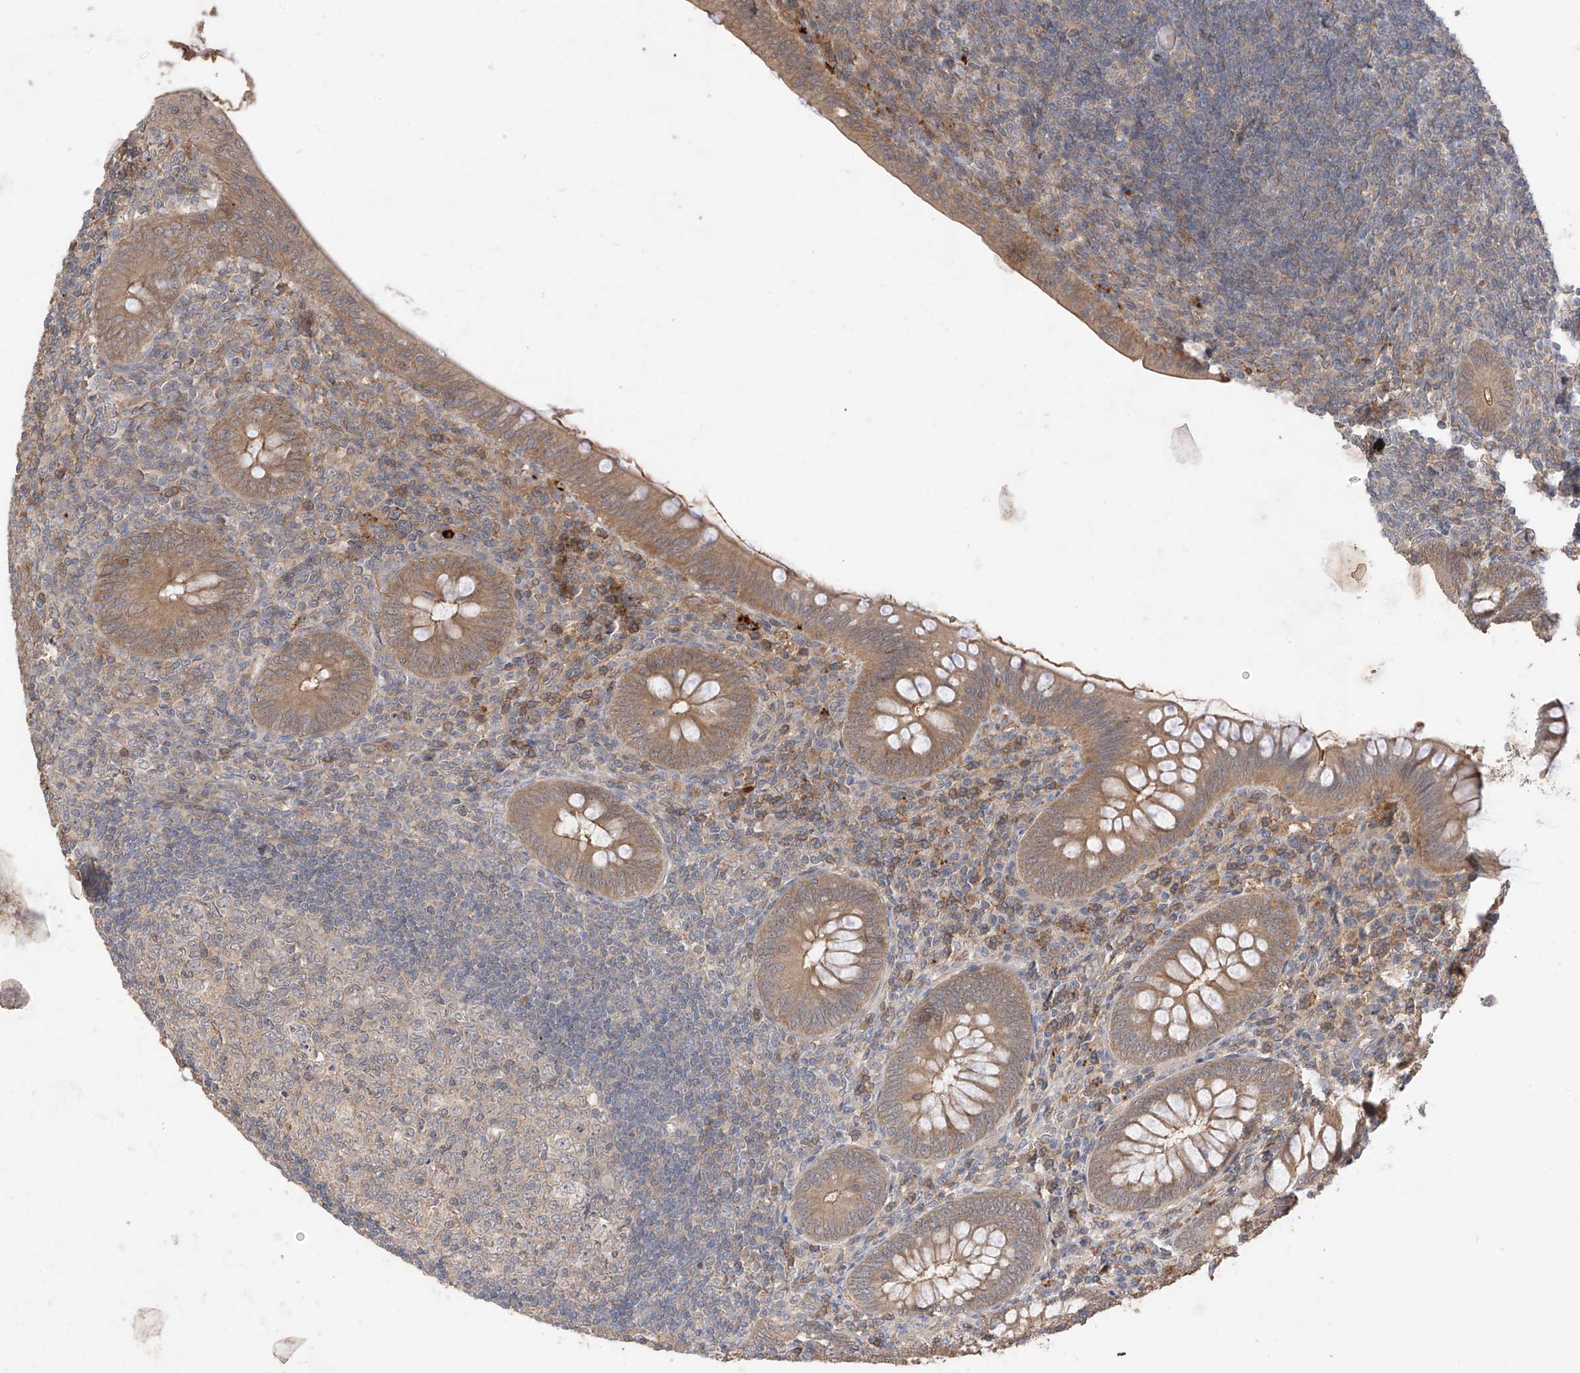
{"staining": {"intensity": "moderate", "quantity": ">75%", "location": "cytoplasmic/membranous"}, "tissue": "appendix", "cell_type": "Glandular cells", "image_type": "normal", "snomed": [{"axis": "morphology", "description": "Normal tissue, NOS"}, {"axis": "topography", "description": "Appendix"}], "caption": "IHC (DAB) staining of normal appendix exhibits moderate cytoplasmic/membranous protein expression in about >75% of glandular cells. (Stains: DAB (3,3'-diaminobenzidine) in brown, nuclei in blue, Microscopy: brightfield microscopy at high magnification).", "gene": "CACNA2D4", "patient": {"sex": "male", "age": 14}}